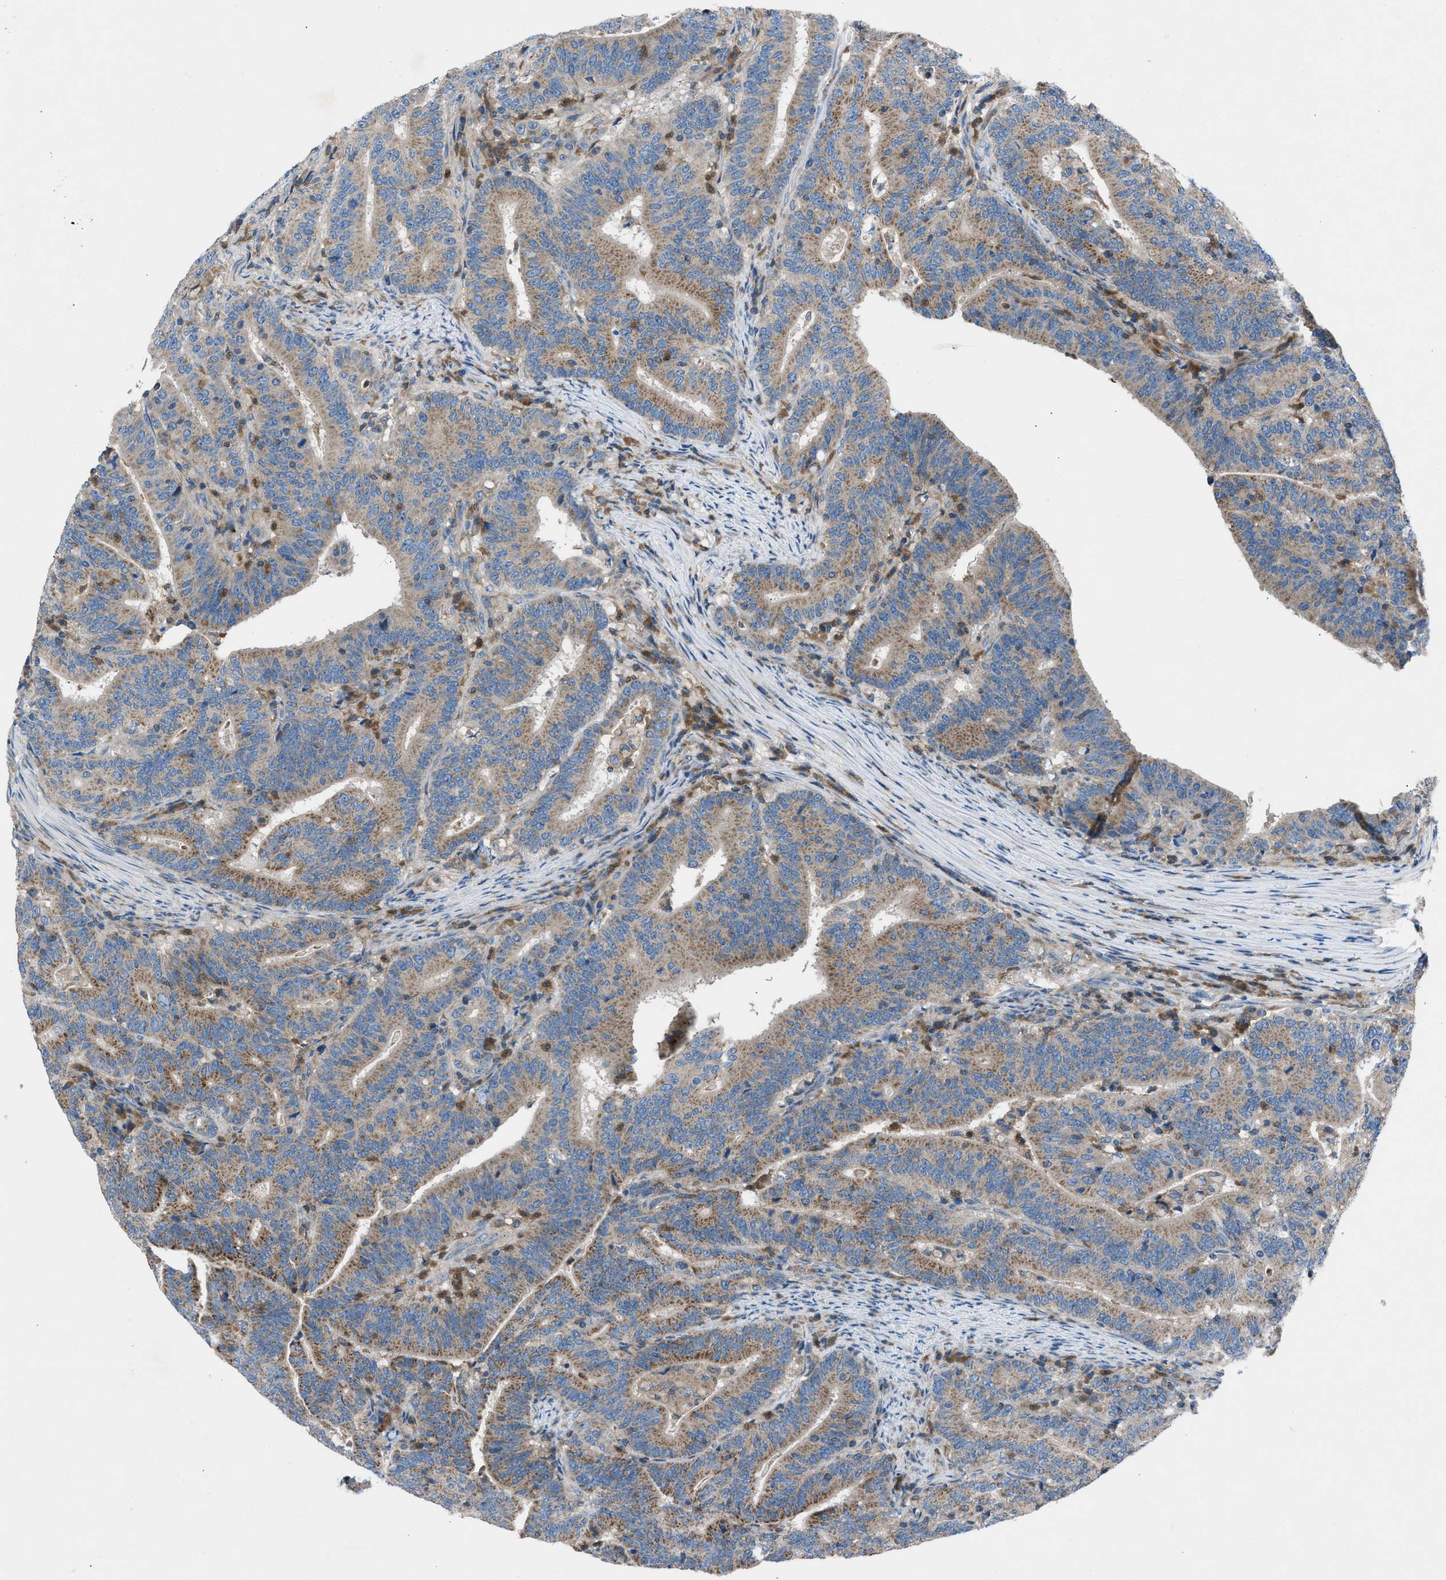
{"staining": {"intensity": "strong", "quantity": ">75%", "location": "cytoplasmic/membranous"}, "tissue": "colorectal cancer", "cell_type": "Tumor cells", "image_type": "cancer", "snomed": [{"axis": "morphology", "description": "Adenocarcinoma, NOS"}, {"axis": "topography", "description": "Colon"}], "caption": "Protein expression analysis of colorectal cancer displays strong cytoplasmic/membranous expression in approximately >75% of tumor cells.", "gene": "GRK6", "patient": {"sex": "female", "age": 66}}